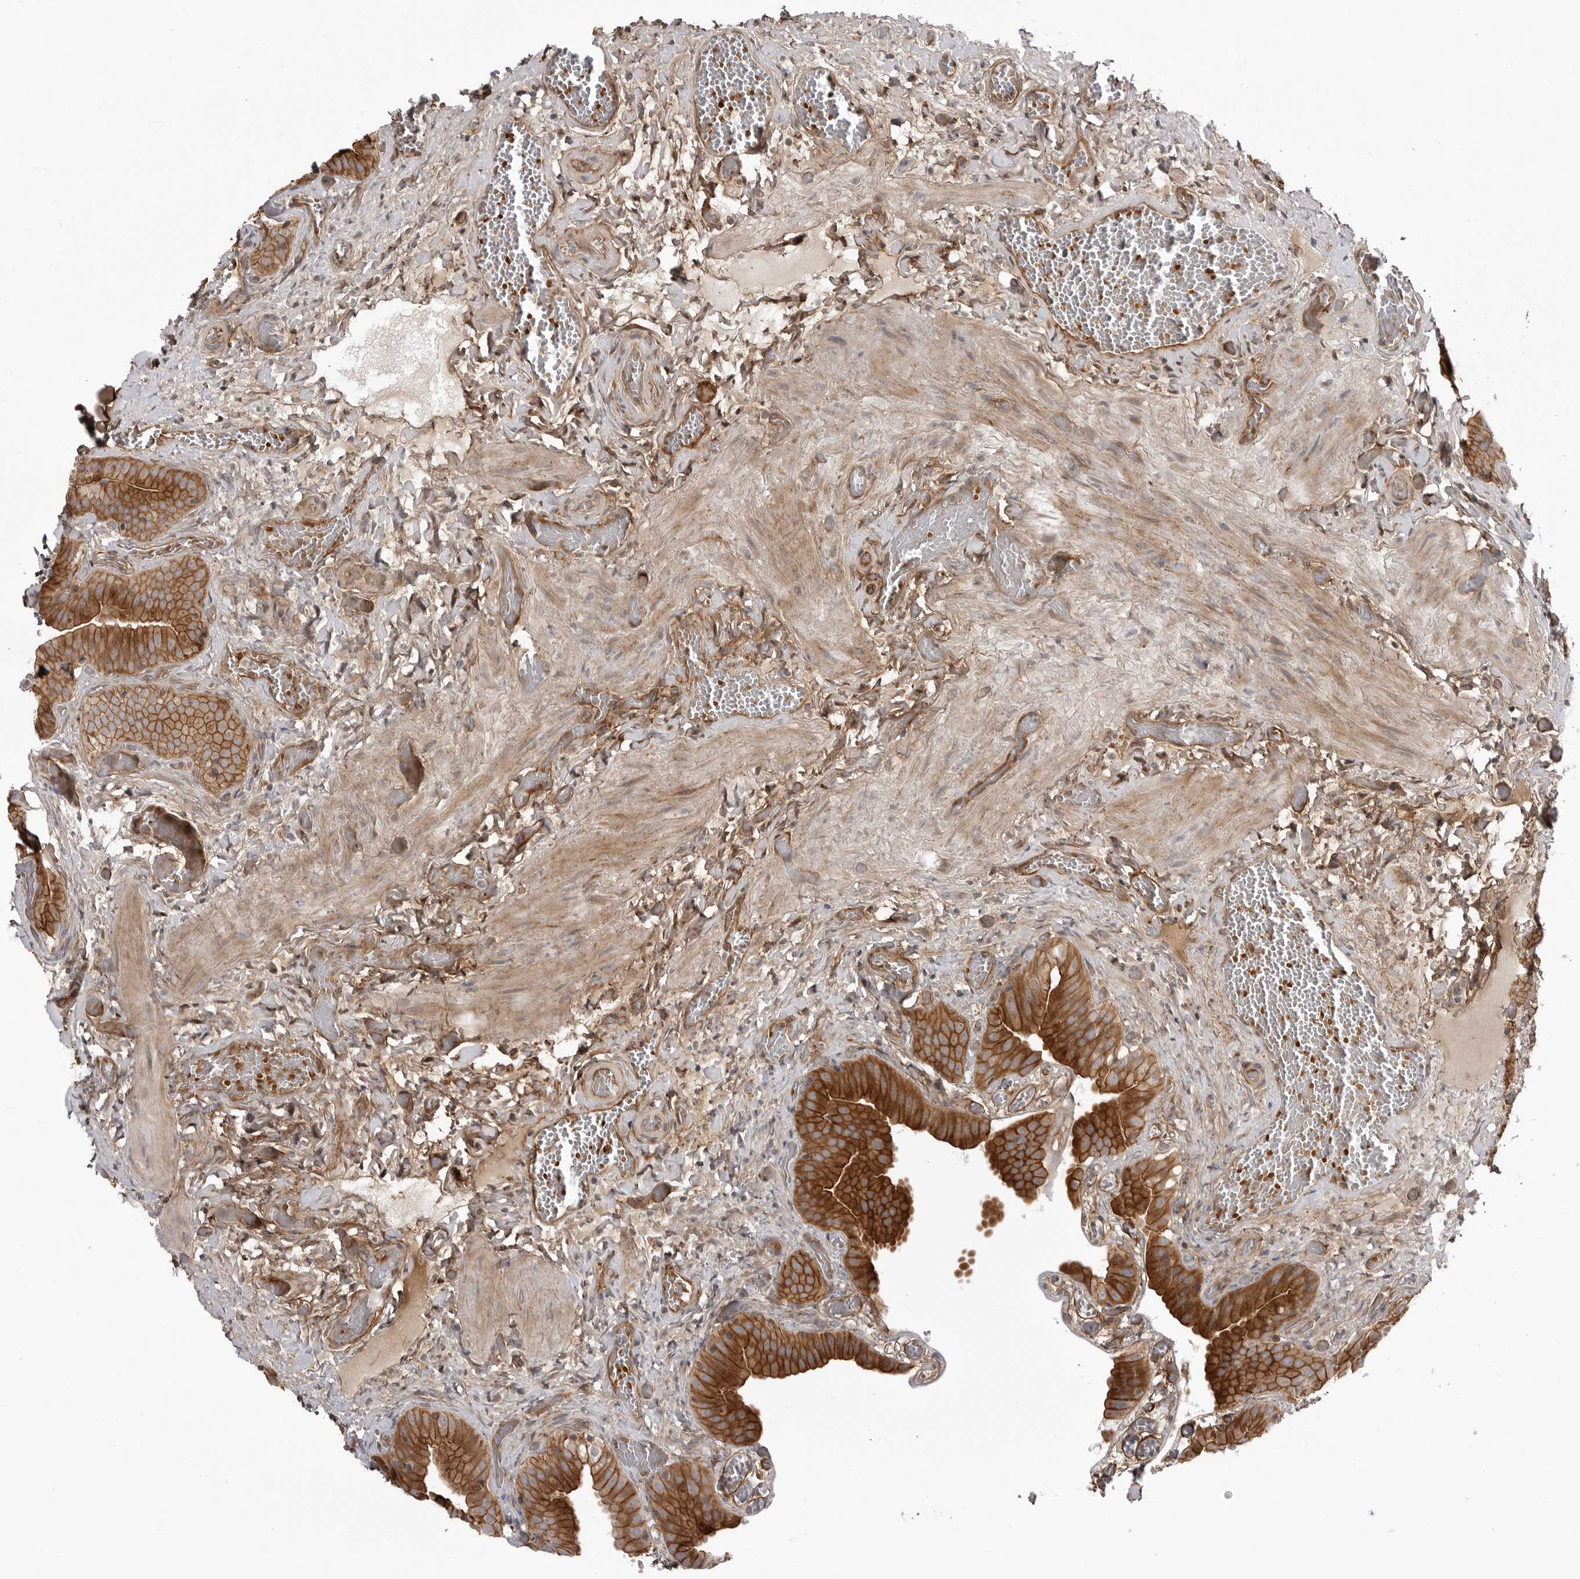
{"staining": {"intensity": "strong", "quantity": ">75%", "location": "cytoplasmic/membranous"}, "tissue": "gallbladder", "cell_type": "Glandular cells", "image_type": "normal", "snomed": [{"axis": "morphology", "description": "Normal tissue, NOS"}, {"axis": "topography", "description": "Gallbladder"}], "caption": "An immunohistochemistry (IHC) image of unremarkable tissue is shown. Protein staining in brown highlights strong cytoplasmic/membranous positivity in gallbladder within glandular cells.", "gene": "ARL5A", "patient": {"sex": "female", "age": 64}}